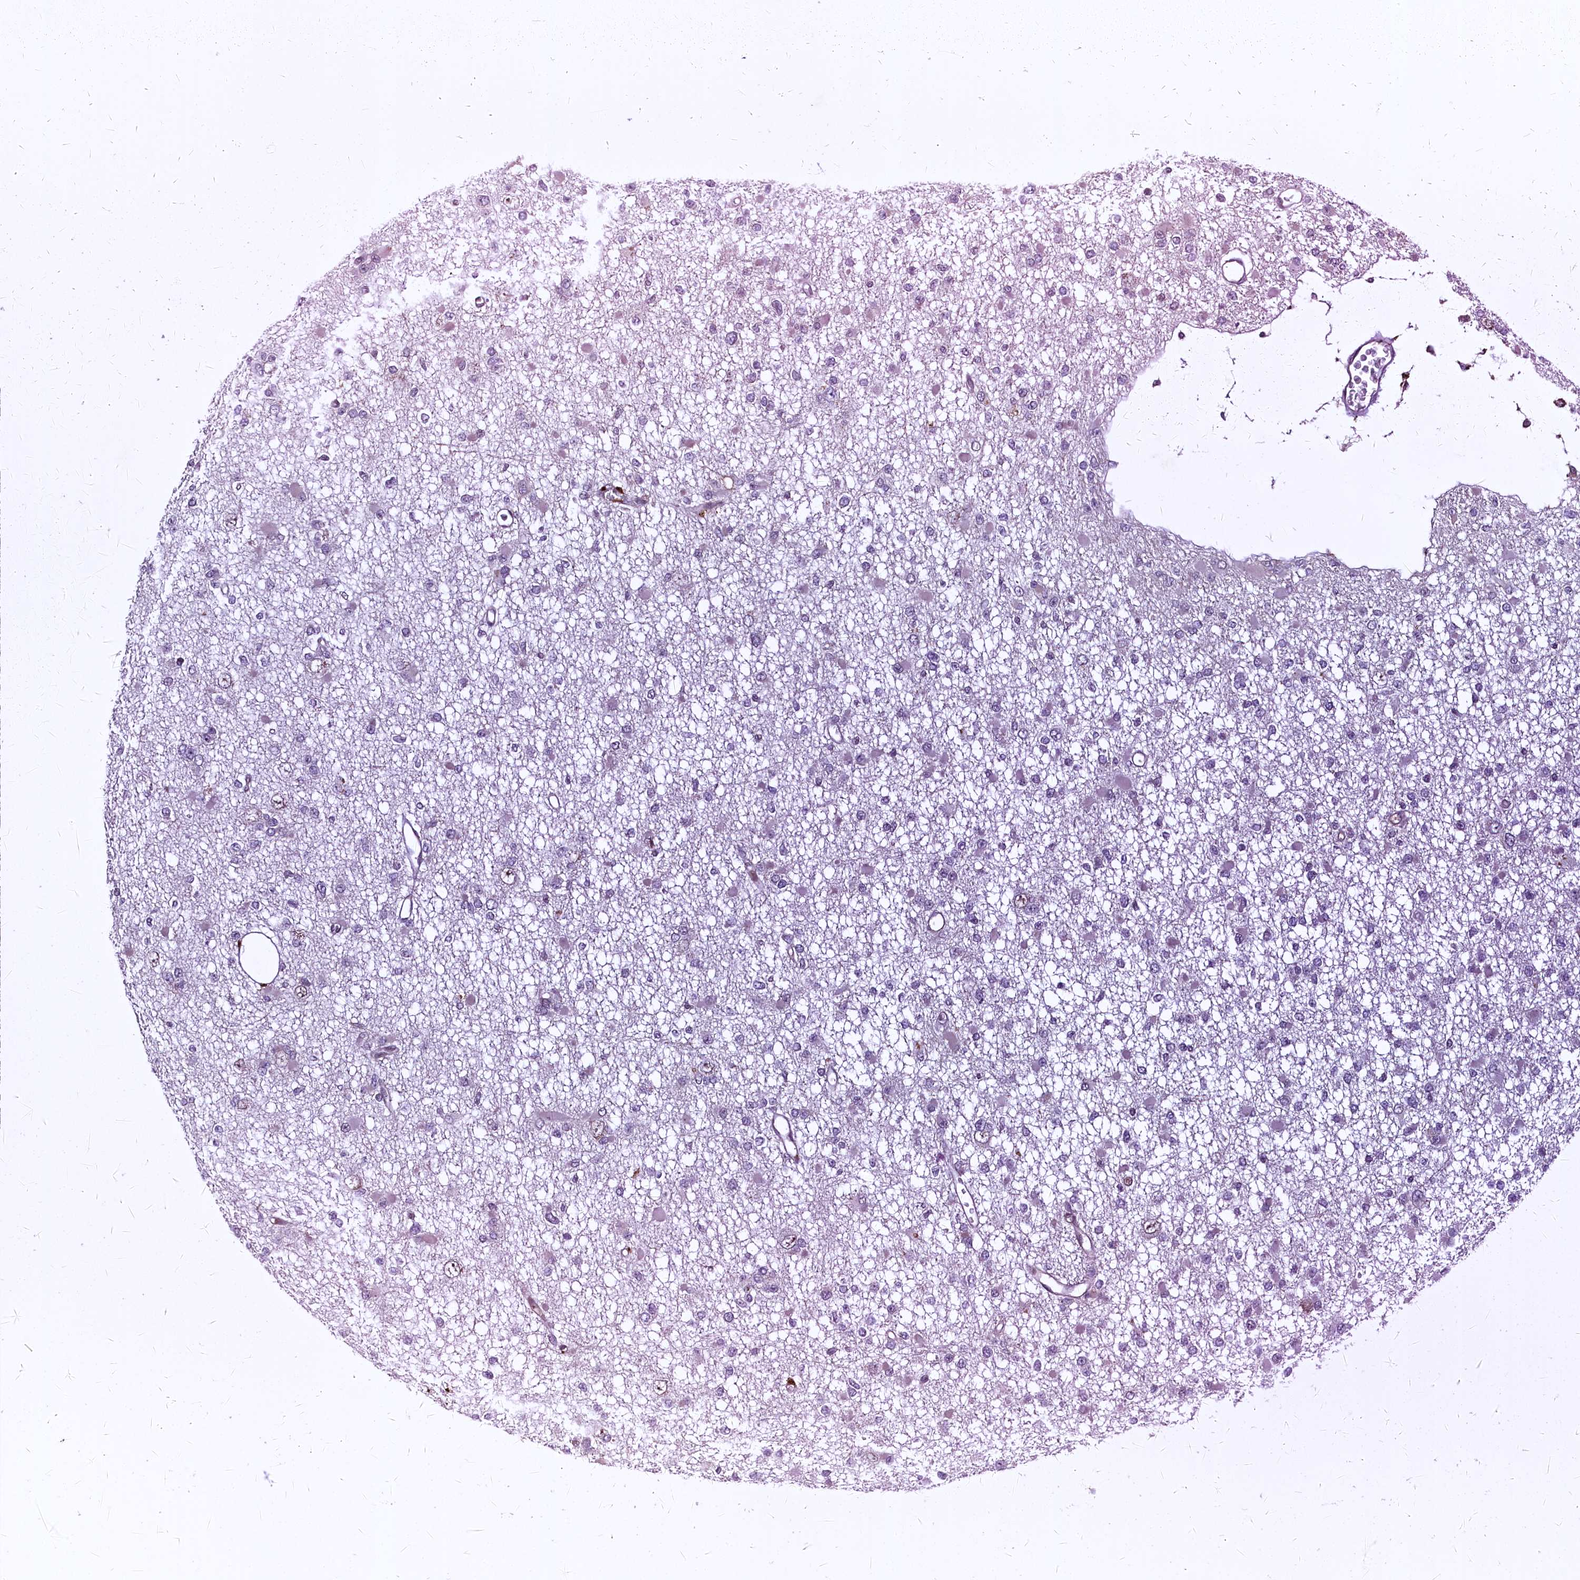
{"staining": {"intensity": "negative", "quantity": "none", "location": "none"}, "tissue": "glioma", "cell_type": "Tumor cells", "image_type": "cancer", "snomed": [{"axis": "morphology", "description": "Glioma, malignant, Low grade"}, {"axis": "topography", "description": "Brain"}], "caption": "There is no significant positivity in tumor cells of malignant glioma (low-grade).", "gene": "N4BP2L1", "patient": {"sex": "female", "age": 22}}